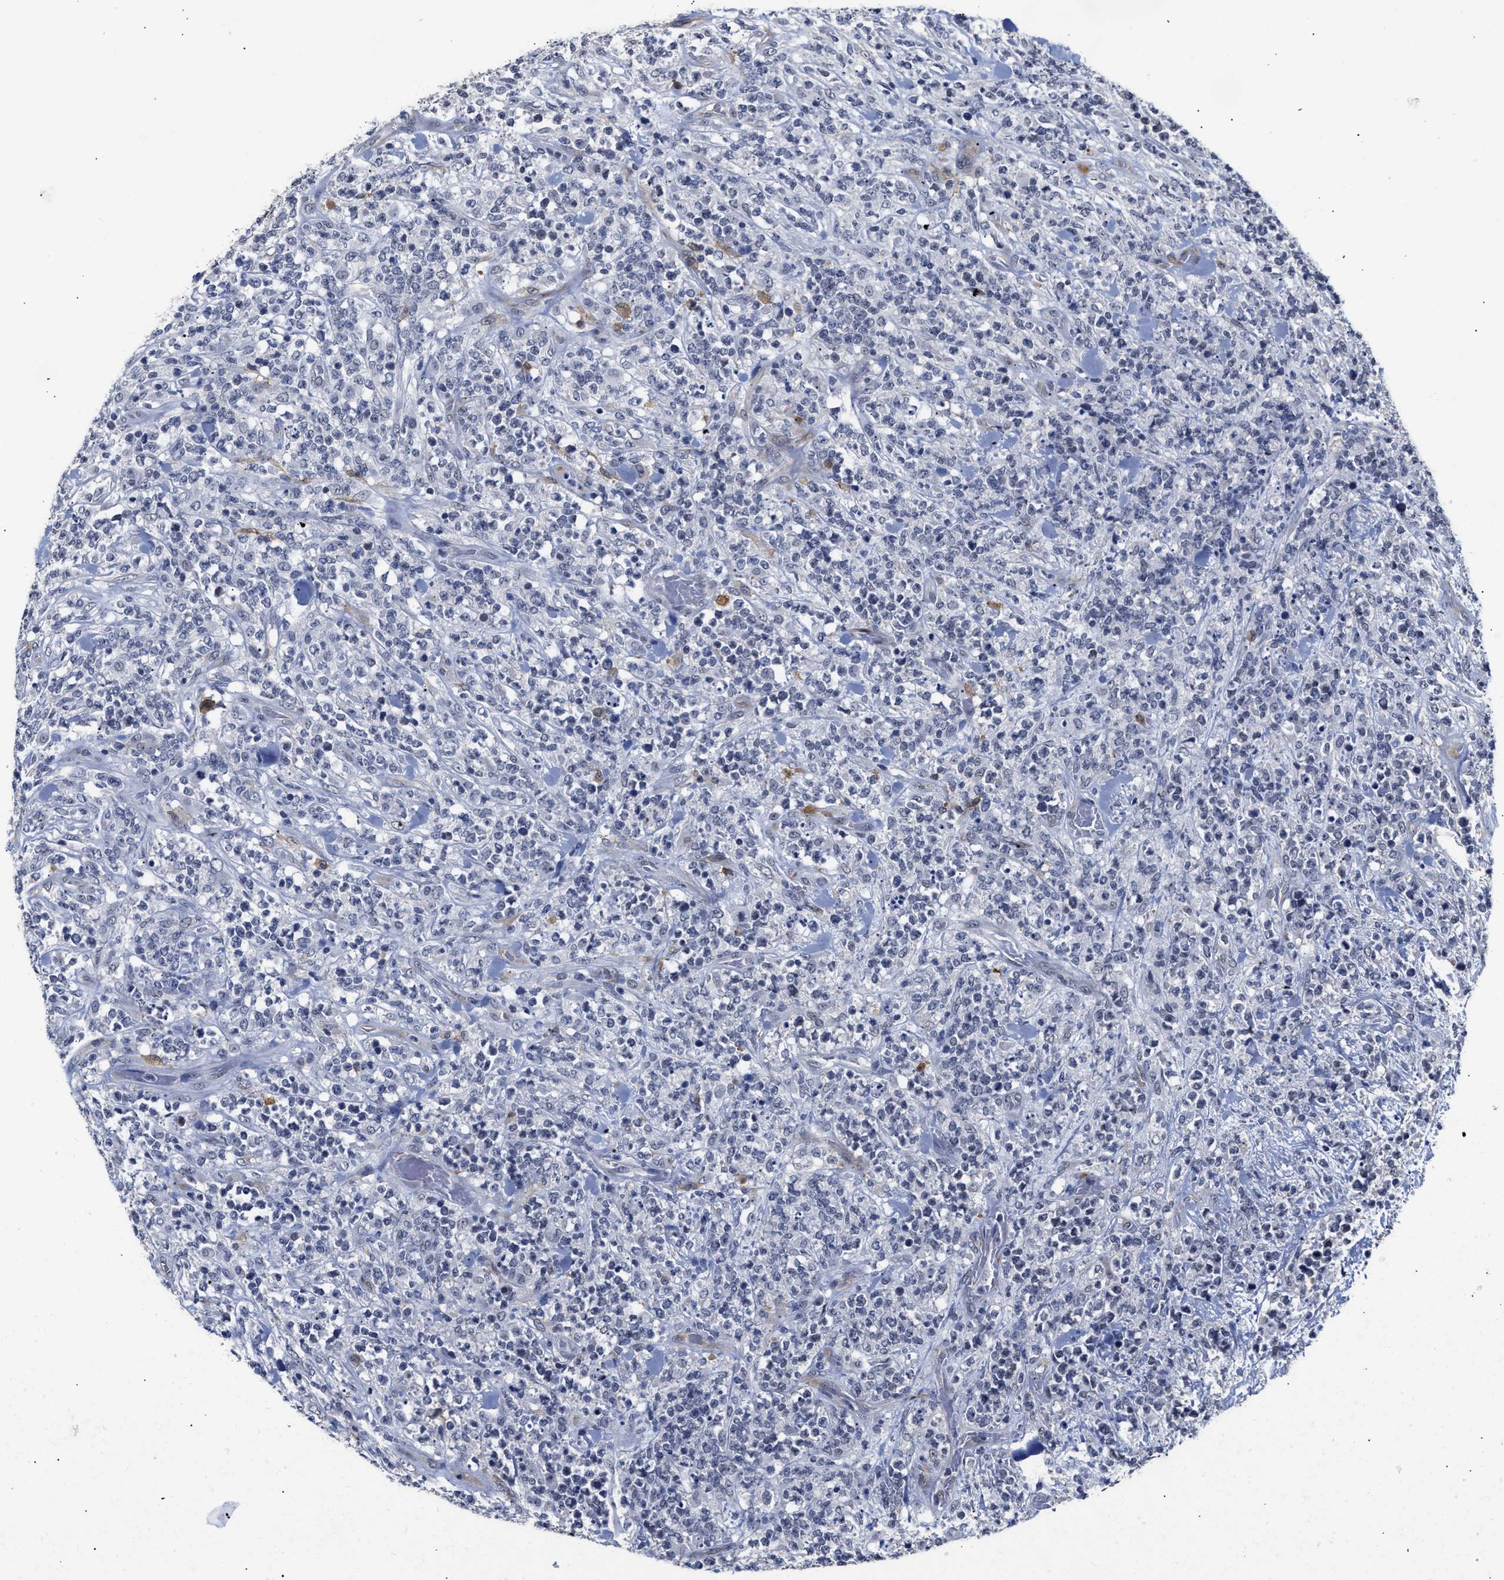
{"staining": {"intensity": "negative", "quantity": "none", "location": "none"}, "tissue": "lymphoma", "cell_type": "Tumor cells", "image_type": "cancer", "snomed": [{"axis": "morphology", "description": "Malignant lymphoma, non-Hodgkin's type, High grade"}, {"axis": "topography", "description": "Soft tissue"}], "caption": "IHC photomicrograph of neoplastic tissue: lymphoma stained with DAB reveals no significant protein staining in tumor cells. The staining was performed using DAB to visualize the protein expression in brown, while the nuclei were stained in blue with hematoxylin (Magnification: 20x).", "gene": "AHNAK2", "patient": {"sex": "male", "age": 18}}